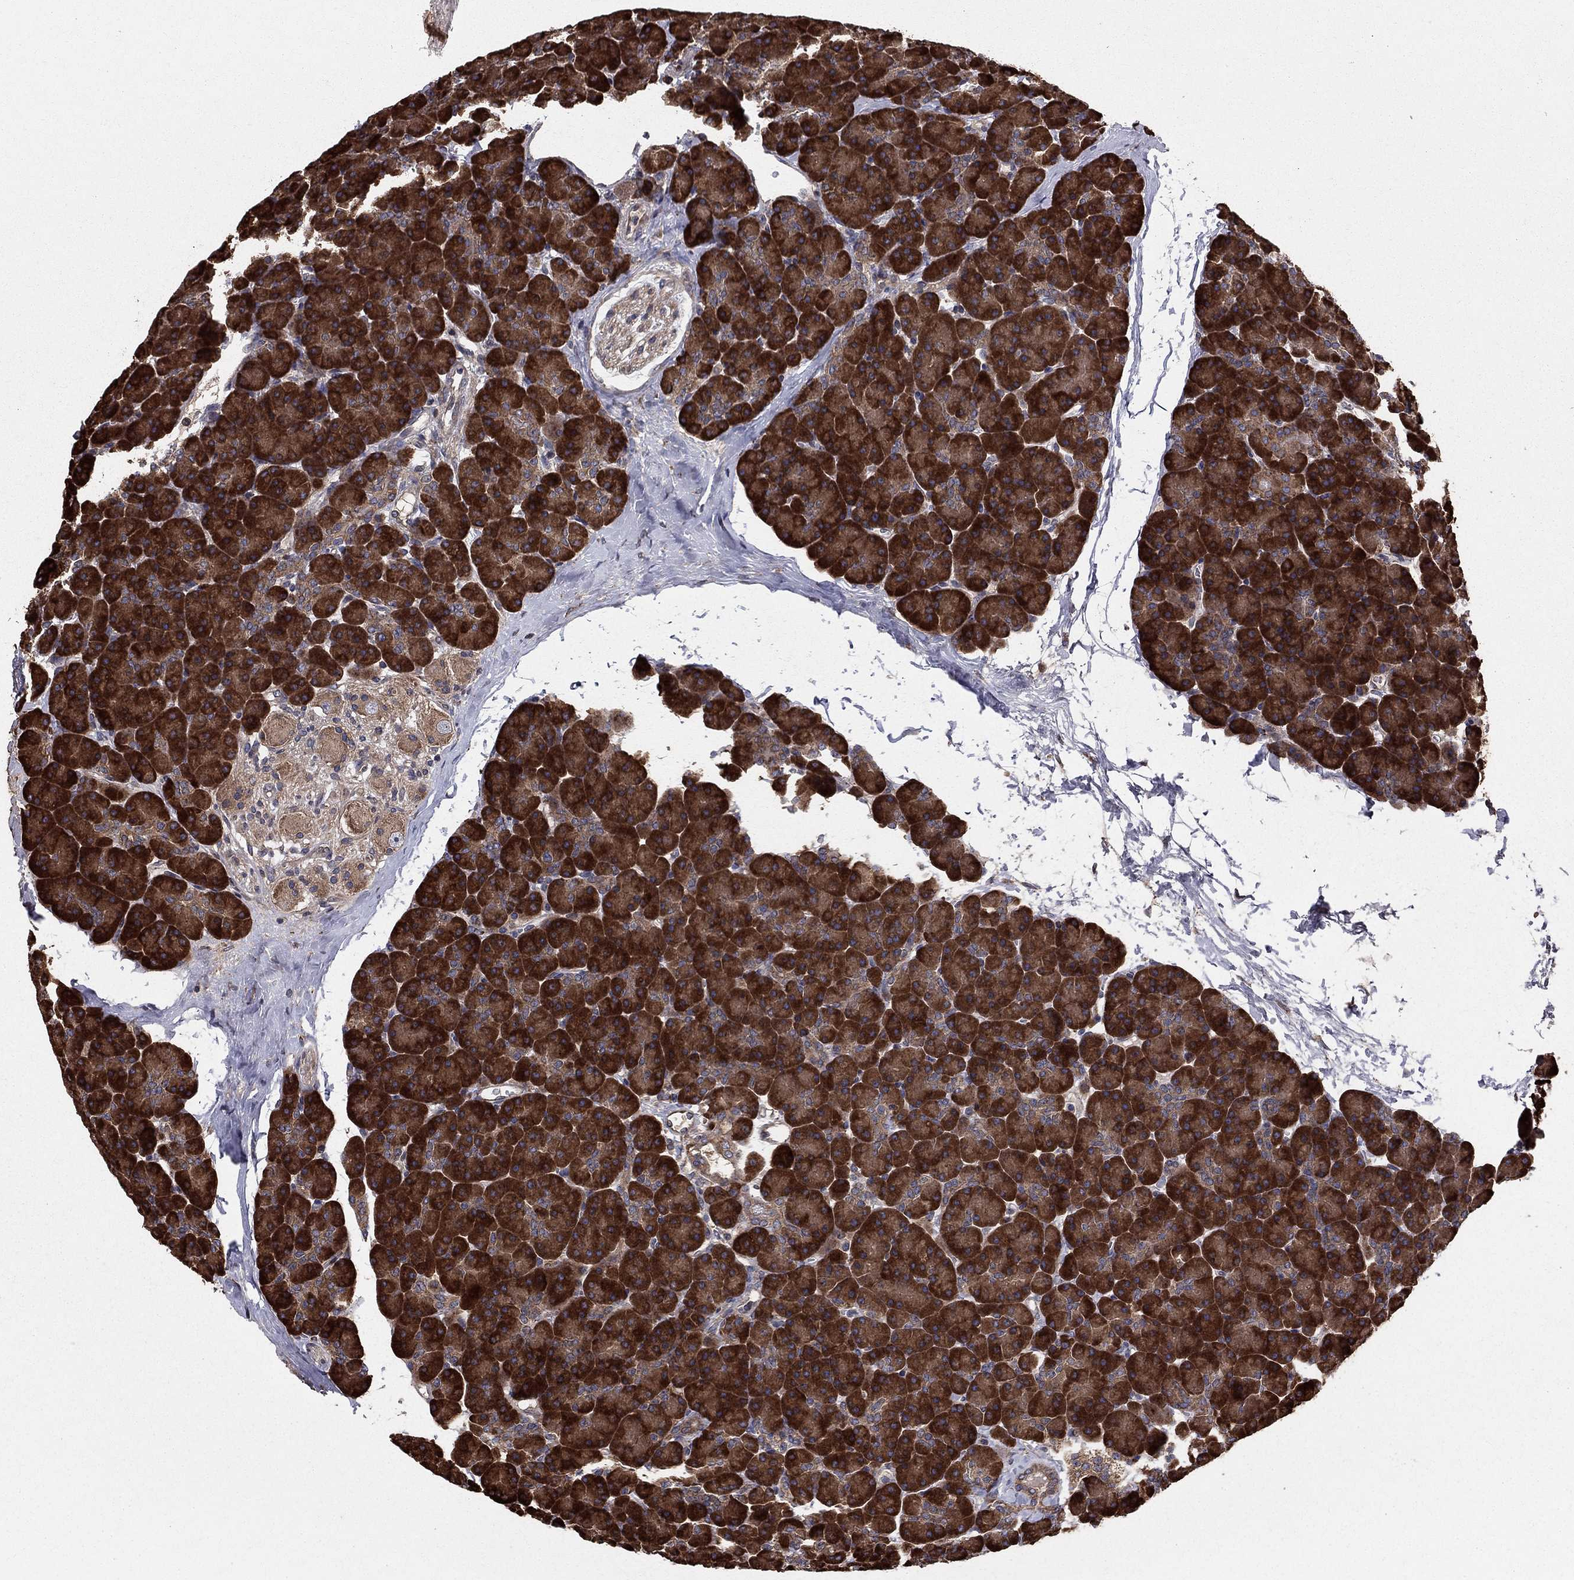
{"staining": {"intensity": "strong", "quantity": ">75%", "location": "cytoplasmic/membranous"}, "tissue": "pancreas", "cell_type": "Exocrine glandular cells", "image_type": "normal", "snomed": [{"axis": "morphology", "description": "Normal tissue, NOS"}, {"axis": "topography", "description": "Pancreas"}], "caption": "Immunohistochemistry staining of unremarkable pancreas, which demonstrates high levels of strong cytoplasmic/membranous expression in about >75% of exocrine glandular cells indicating strong cytoplasmic/membranous protein expression. The staining was performed using DAB (brown) for protein detection and nuclei were counterstained in hematoxylin (blue).", "gene": "BABAM2", "patient": {"sex": "female", "age": 44}}